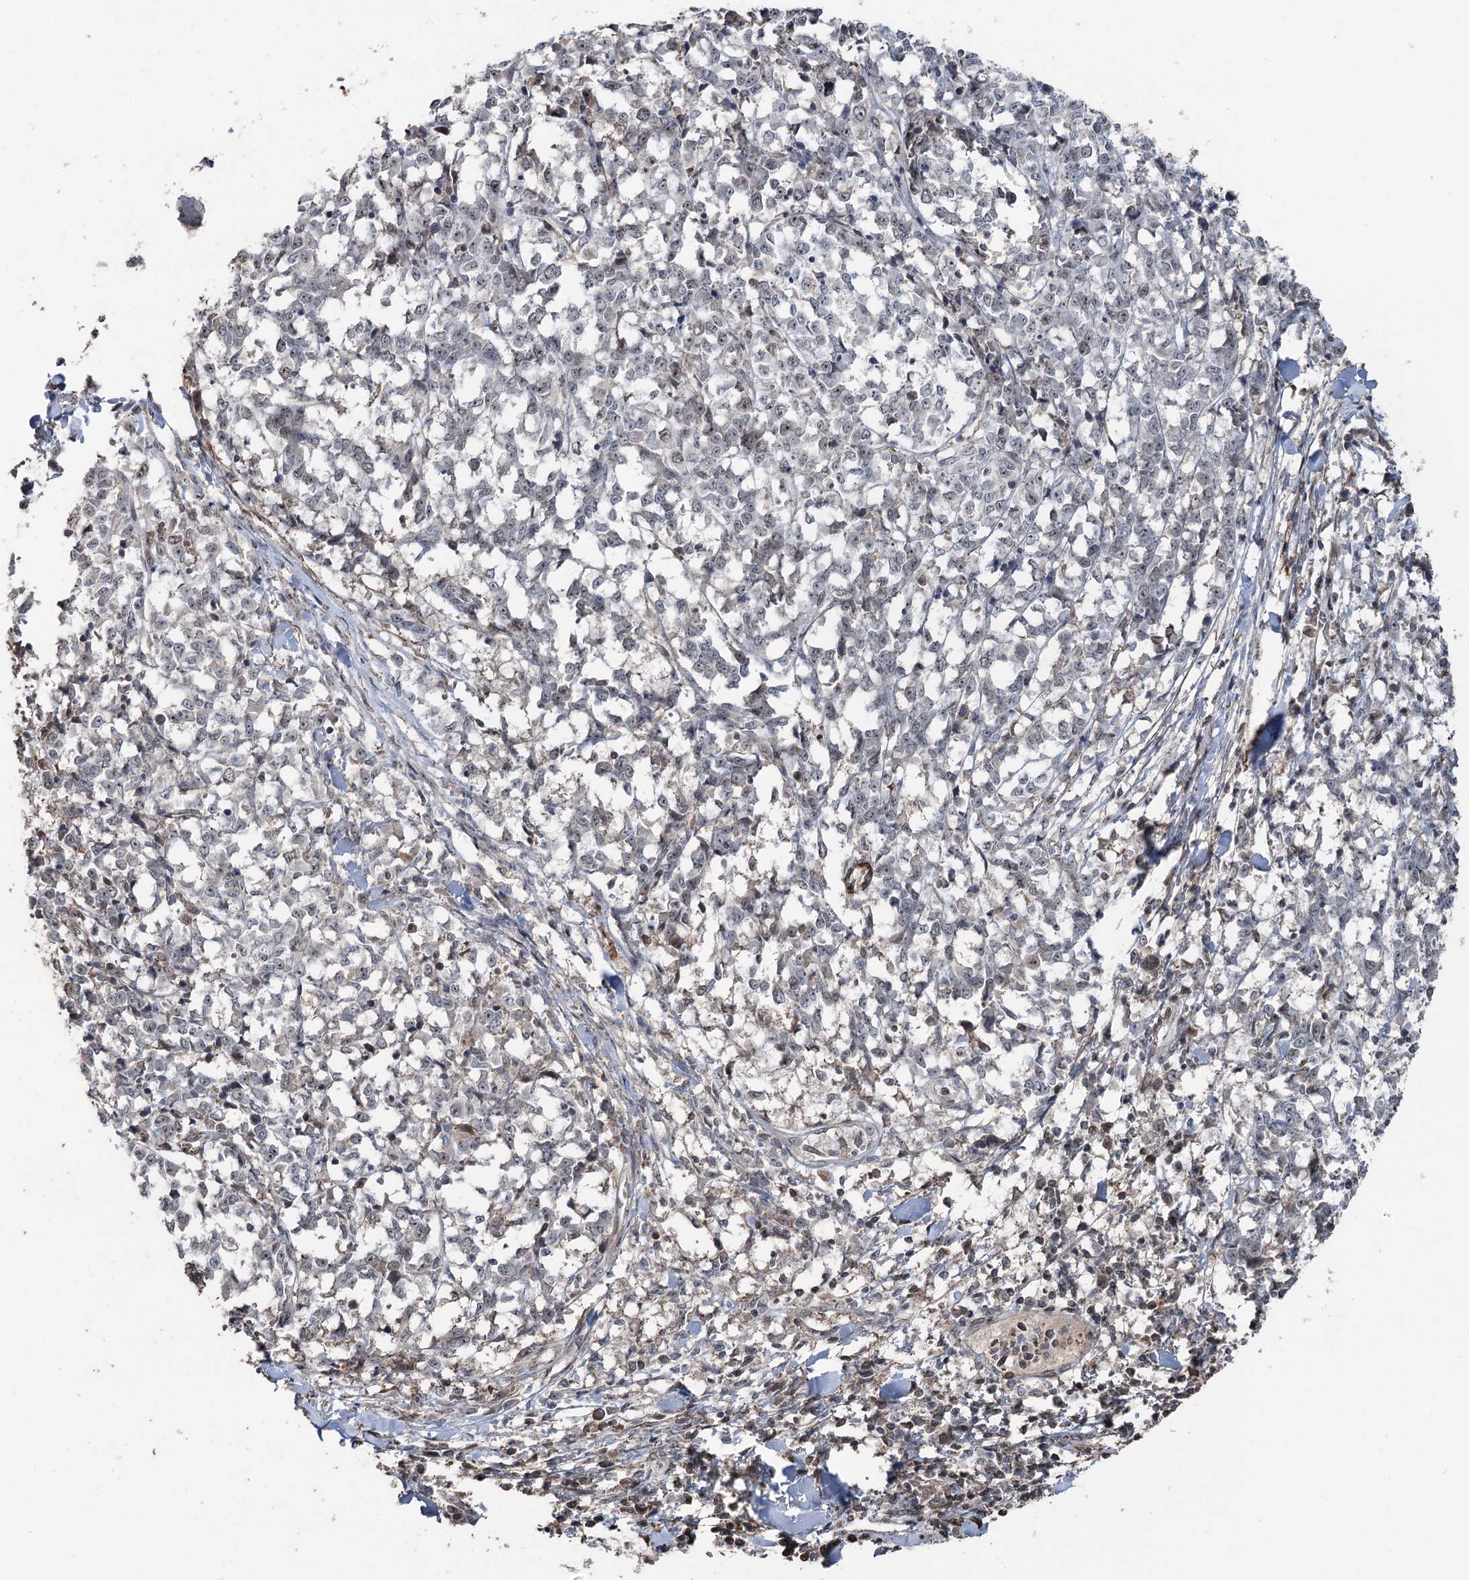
{"staining": {"intensity": "negative", "quantity": "none", "location": "none"}, "tissue": "melanoma", "cell_type": "Tumor cells", "image_type": "cancer", "snomed": [{"axis": "morphology", "description": "Malignant melanoma, NOS"}, {"axis": "topography", "description": "Skin"}], "caption": "Immunohistochemistry photomicrograph of malignant melanoma stained for a protein (brown), which reveals no expression in tumor cells.", "gene": "CCDC82", "patient": {"sex": "female", "age": 72}}